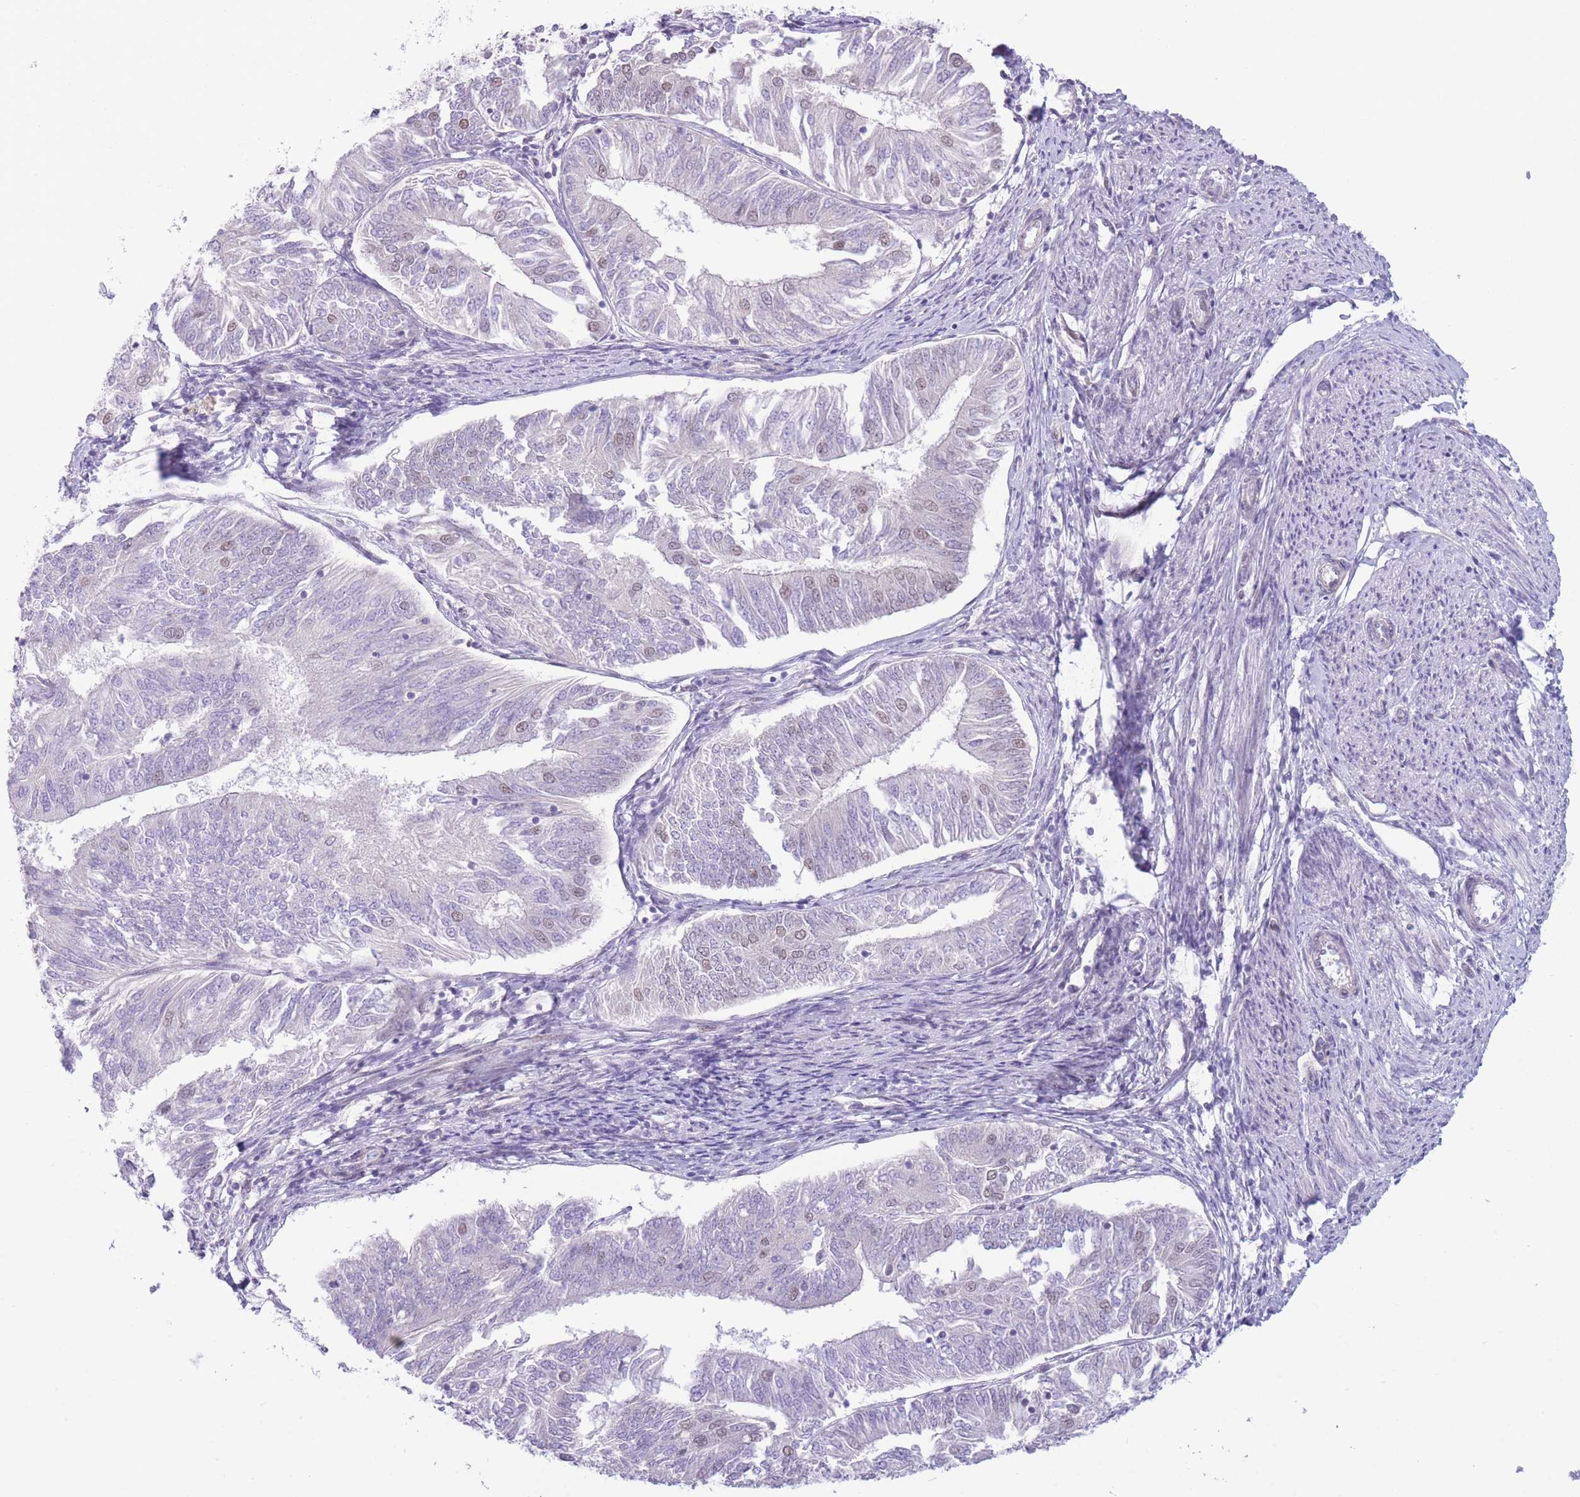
{"staining": {"intensity": "weak", "quantity": "<25%", "location": "nuclear"}, "tissue": "endometrial cancer", "cell_type": "Tumor cells", "image_type": "cancer", "snomed": [{"axis": "morphology", "description": "Adenocarcinoma, NOS"}, {"axis": "topography", "description": "Endometrium"}], "caption": "An image of human endometrial cancer is negative for staining in tumor cells.", "gene": "FBXO46", "patient": {"sex": "female", "age": 58}}